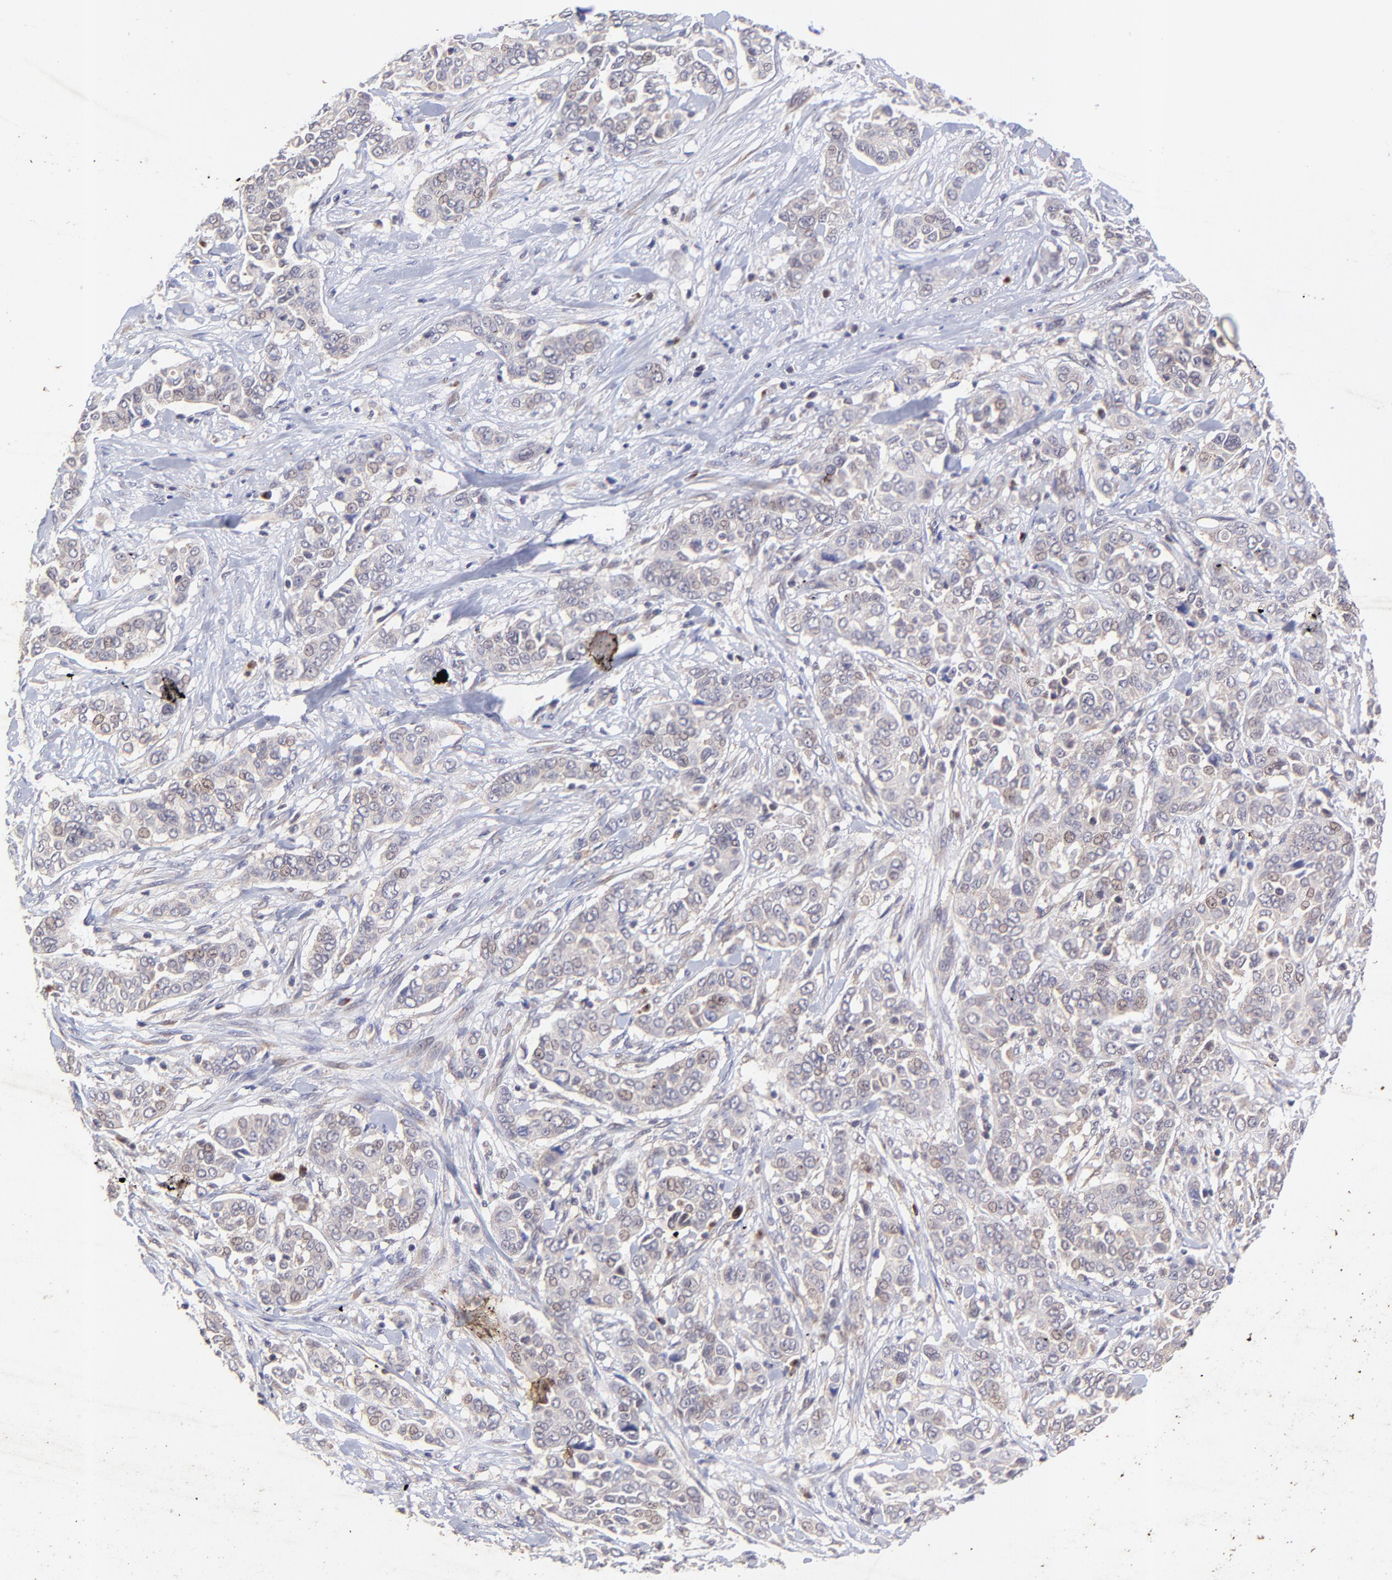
{"staining": {"intensity": "weak", "quantity": ">75%", "location": "cytoplasmic/membranous"}, "tissue": "pancreatic cancer", "cell_type": "Tumor cells", "image_type": "cancer", "snomed": [{"axis": "morphology", "description": "Adenocarcinoma, NOS"}, {"axis": "topography", "description": "Pancreas"}], "caption": "Brown immunohistochemical staining in pancreatic adenocarcinoma demonstrates weak cytoplasmic/membranous expression in approximately >75% of tumor cells.", "gene": "TNRC6B", "patient": {"sex": "female", "age": 52}}